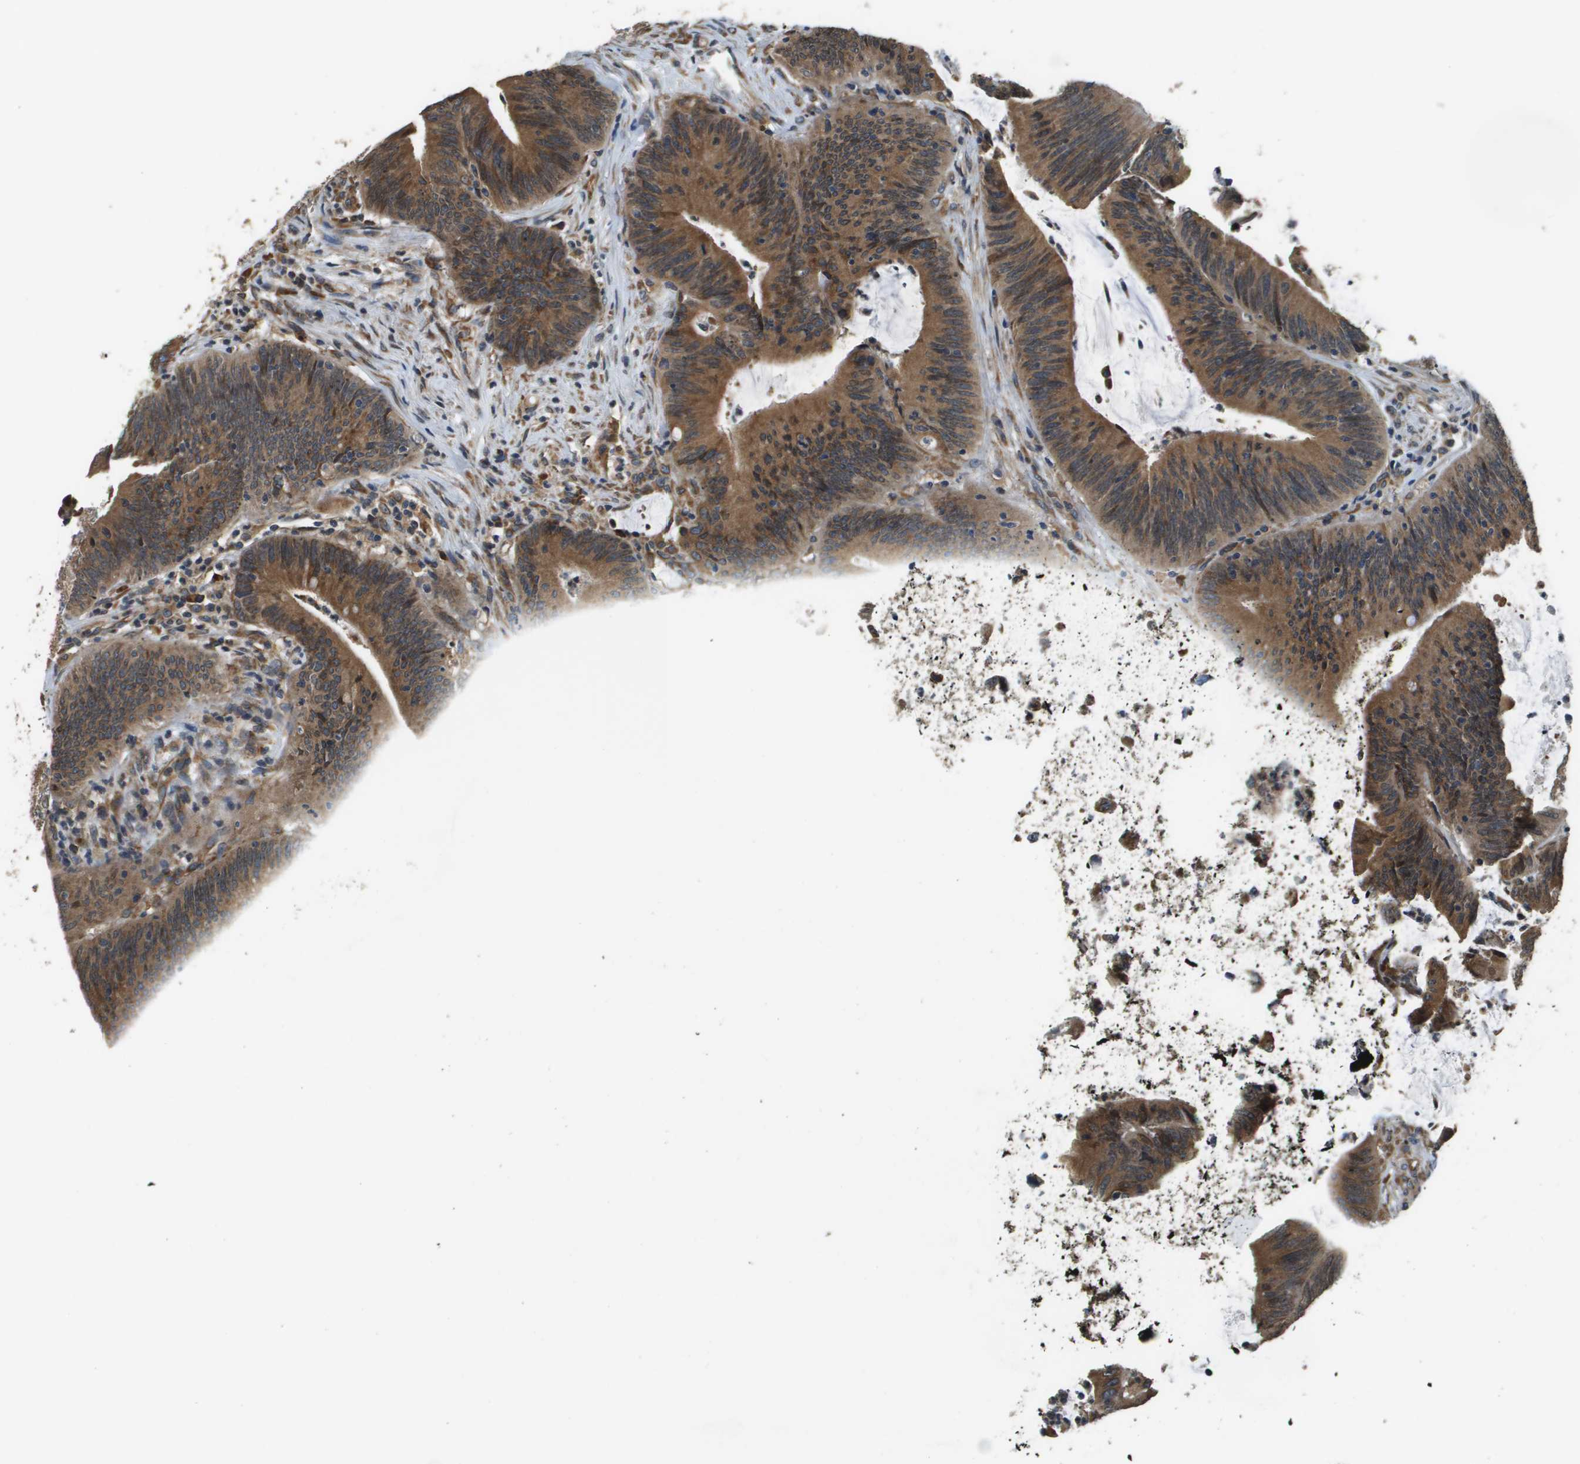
{"staining": {"intensity": "moderate", "quantity": ">75%", "location": "cytoplasmic/membranous"}, "tissue": "colorectal cancer", "cell_type": "Tumor cells", "image_type": "cancer", "snomed": [{"axis": "morphology", "description": "Normal tissue, NOS"}, {"axis": "morphology", "description": "Adenocarcinoma, NOS"}, {"axis": "topography", "description": "Rectum"}], "caption": "Moderate cytoplasmic/membranous protein staining is seen in about >75% of tumor cells in colorectal adenocarcinoma.", "gene": "SEC62", "patient": {"sex": "female", "age": 66}}